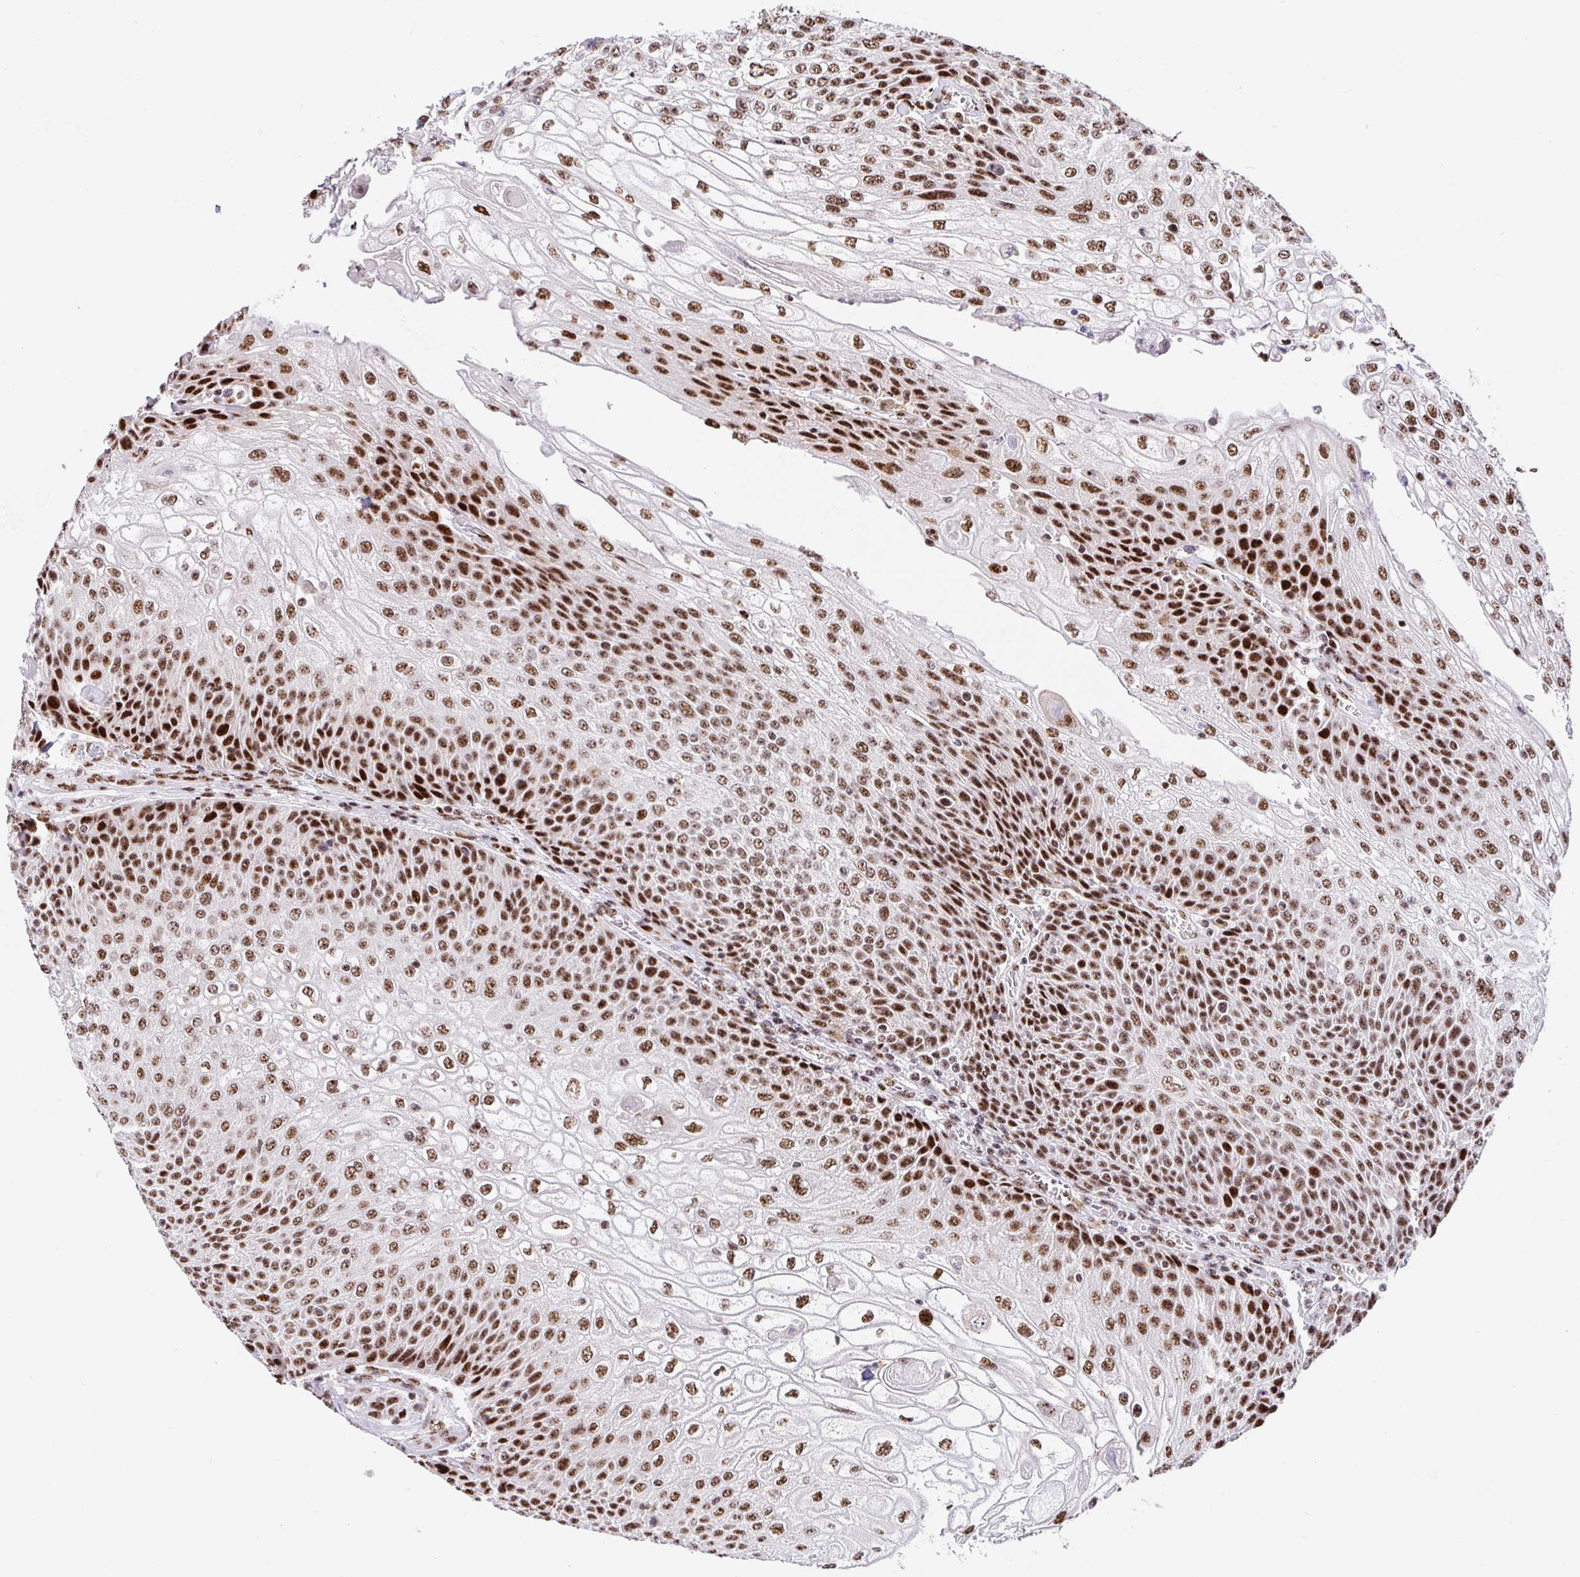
{"staining": {"intensity": "moderate", "quantity": ">75%", "location": "nuclear"}, "tissue": "urothelial cancer", "cell_type": "Tumor cells", "image_type": "cancer", "snomed": [{"axis": "morphology", "description": "Urothelial carcinoma, High grade"}, {"axis": "topography", "description": "Urinary bladder"}], "caption": "Brown immunohistochemical staining in urothelial cancer shows moderate nuclear expression in approximately >75% of tumor cells.", "gene": "SETD5", "patient": {"sex": "female", "age": 70}}